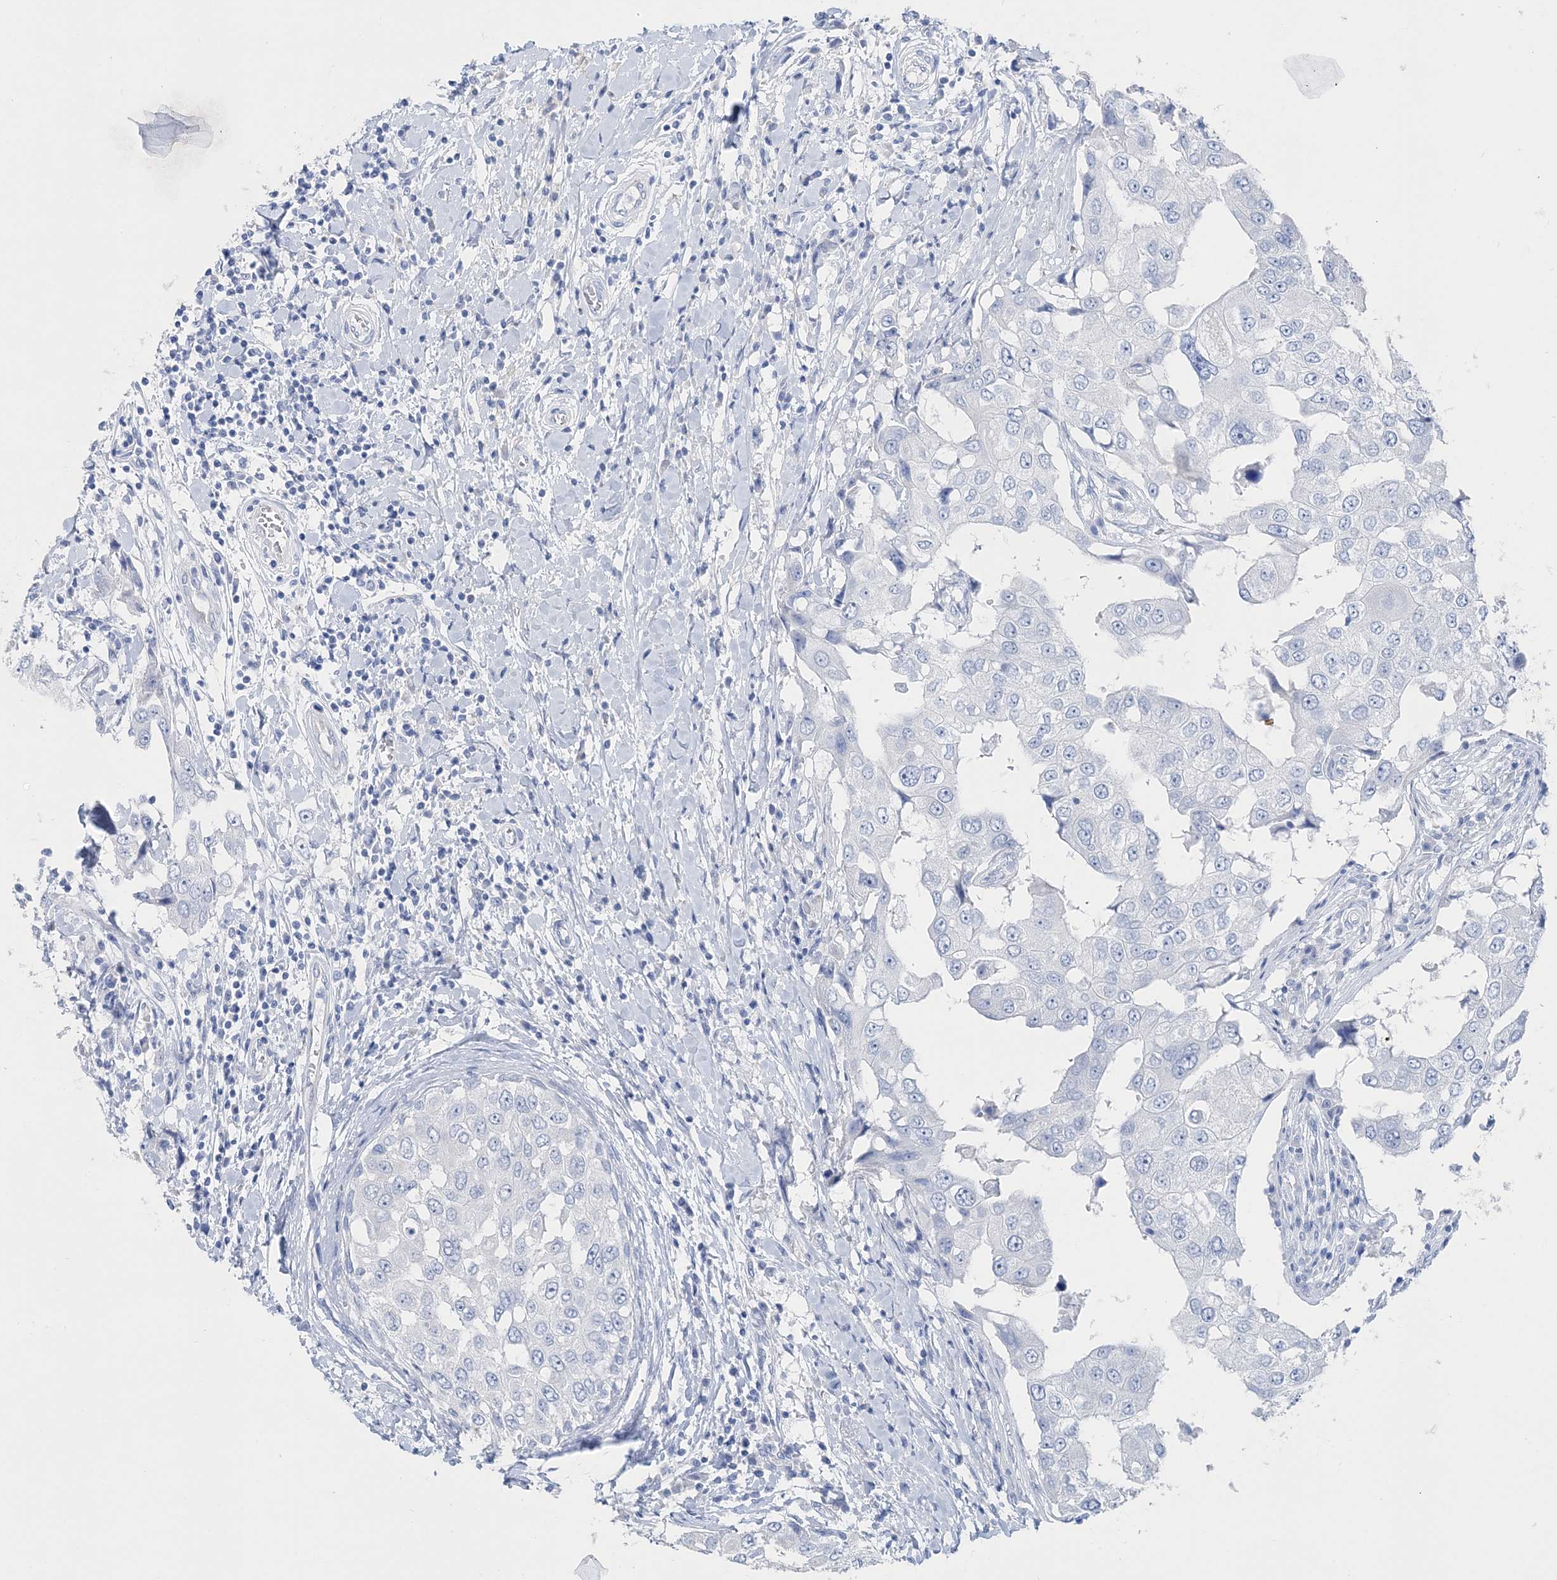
{"staining": {"intensity": "negative", "quantity": "none", "location": "none"}, "tissue": "breast cancer", "cell_type": "Tumor cells", "image_type": "cancer", "snomed": [{"axis": "morphology", "description": "Duct carcinoma"}, {"axis": "topography", "description": "Breast"}], "caption": "A high-resolution photomicrograph shows immunohistochemistry staining of breast cancer, which shows no significant expression in tumor cells. The staining was performed using DAB (3,3'-diaminobenzidine) to visualize the protein expression in brown, while the nuclei were stained in blue with hematoxylin (Magnification: 20x).", "gene": "TSPYL6", "patient": {"sex": "female", "age": 27}}